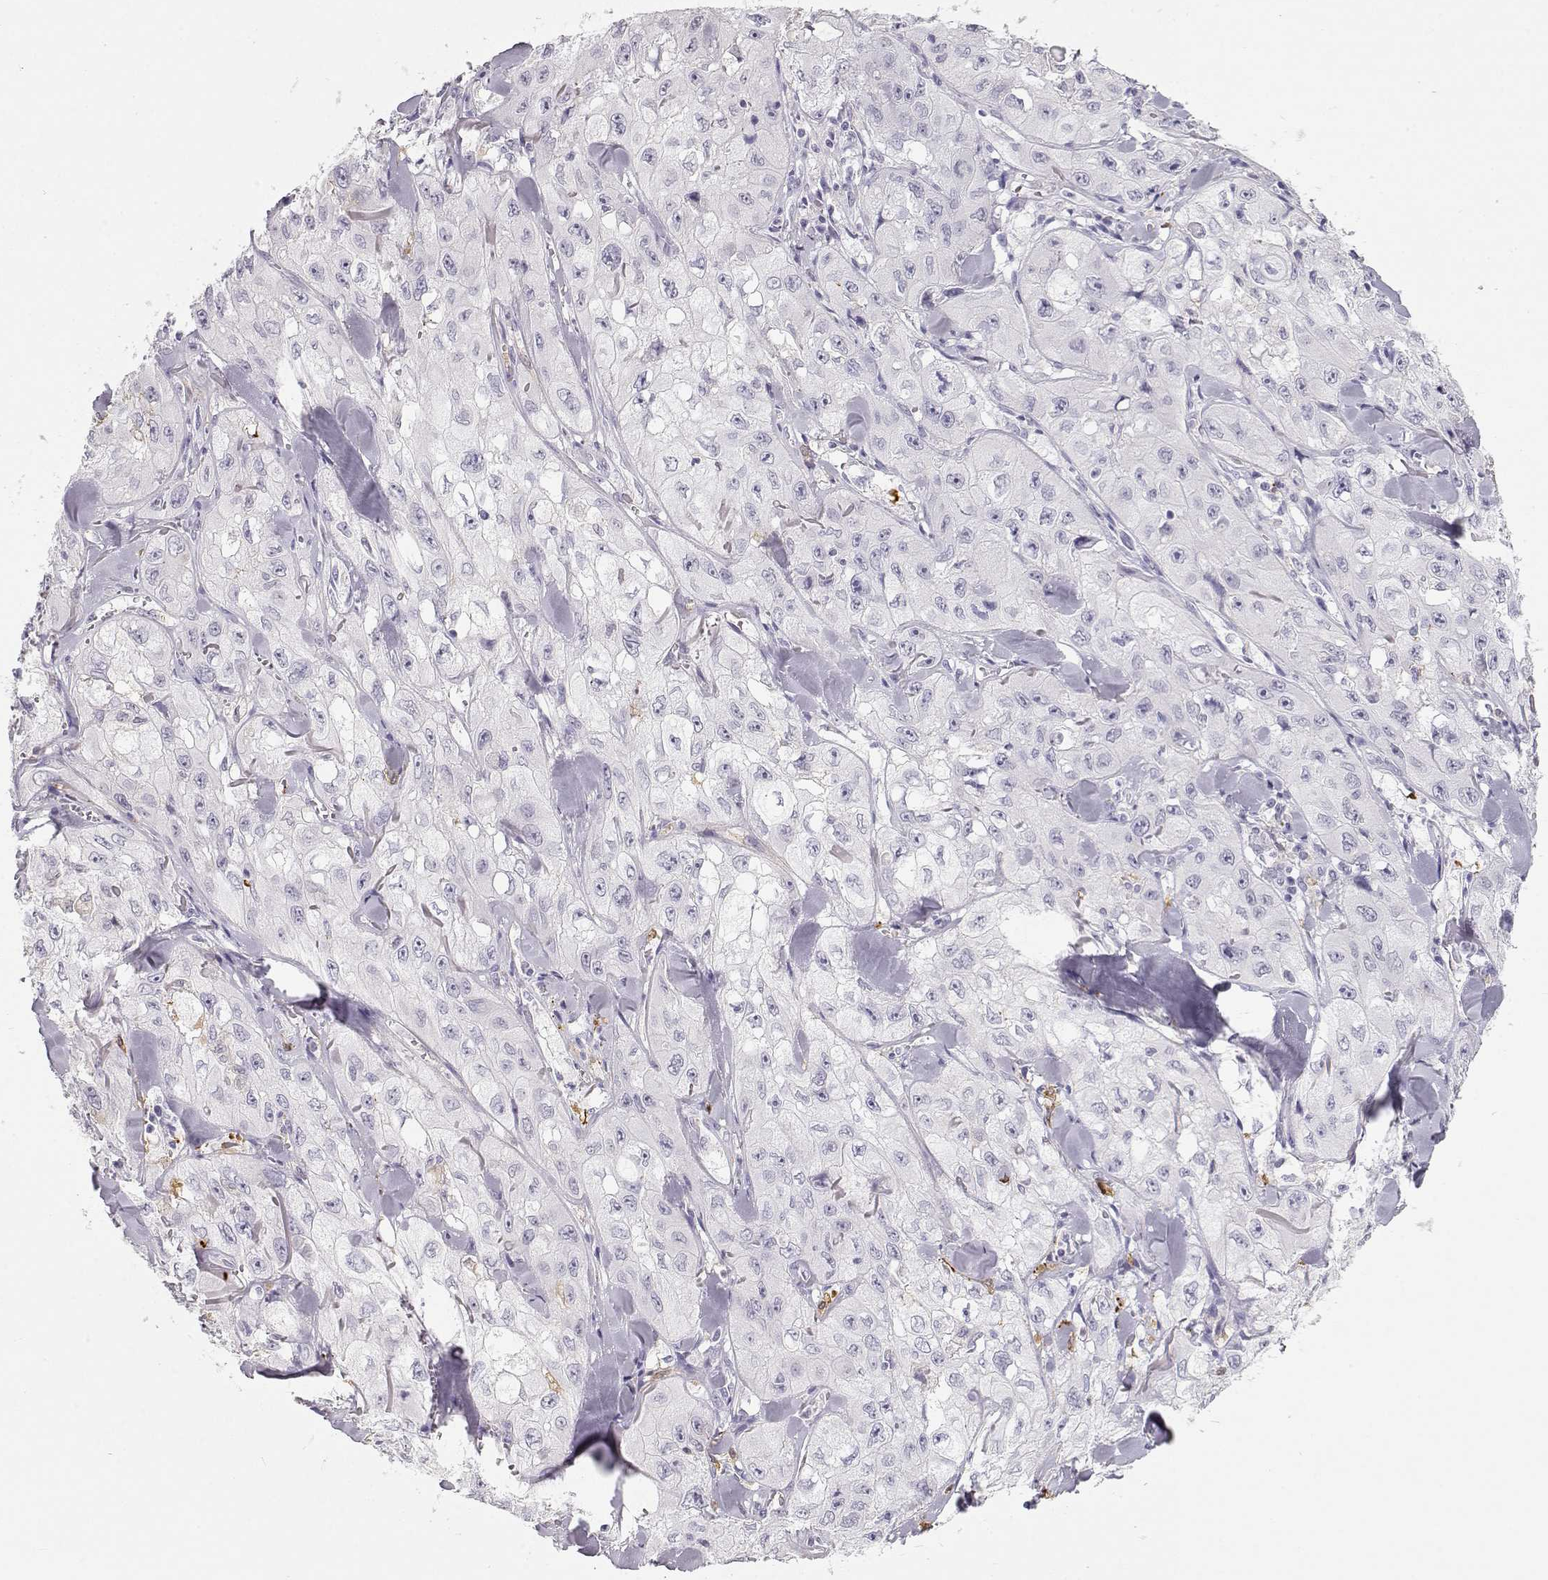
{"staining": {"intensity": "negative", "quantity": "none", "location": "none"}, "tissue": "skin cancer", "cell_type": "Tumor cells", "image_type": "cancer", "snomed": [{"axis": "morphology", "description": "Squamous cell carcinoma, NOS"}, {"axis": "topography", "description": "Skin"}, {"axis": "topography", "description": "Subcutis"}], "caption": "Tumor cells show no significant positivity in skin cancer.", "gene": "NUTM1", "patient": {"sex": "male", "age": 73}}